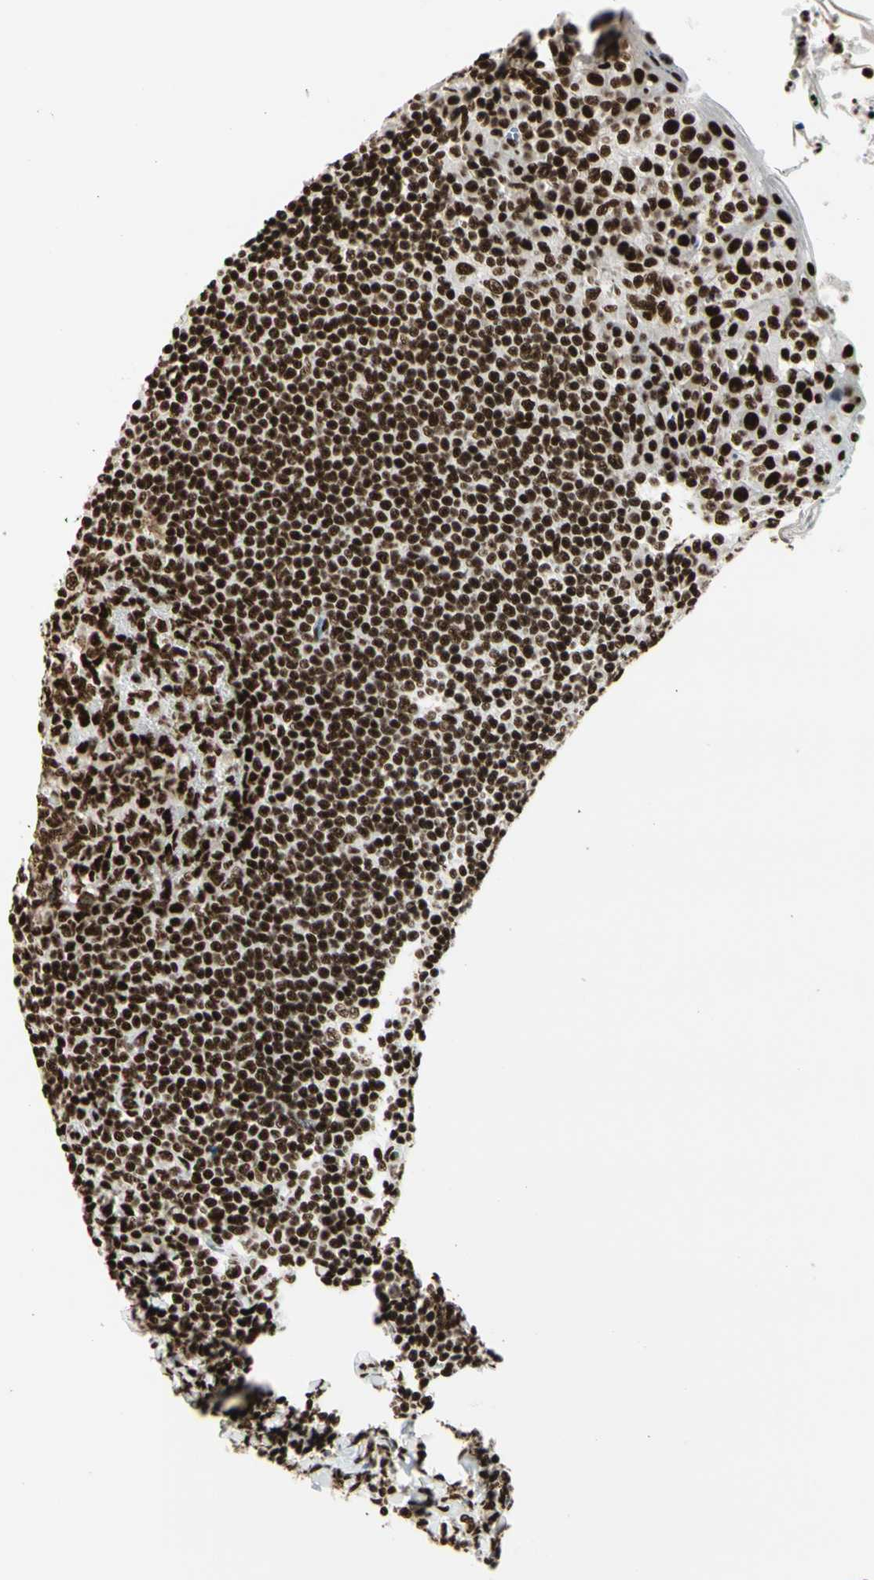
{"staining": {"intensity": "strong", "quantity": ">75%", "location": "nuclear"}, "tissue": "tonsil", "cell_type": "Germinal center cells", "image_type": "normal", "snomed": [{"axis": "morphology", "description": "Normal tissue, NOS"}, {"axis": "topography", "description": "Tonsil"}], "caption": "Tonsil stained with DAB (3,3'-diaminobenzidine) immunohistochemistry (IHC) displays high levels of strong nuclear positivity in about >75% of germinal center cells. The protein of interest is shown in brown color, while the nuclei are stained blue.", "gene": "CCAR1", "patient": {"sex": "male", "age": 31}}